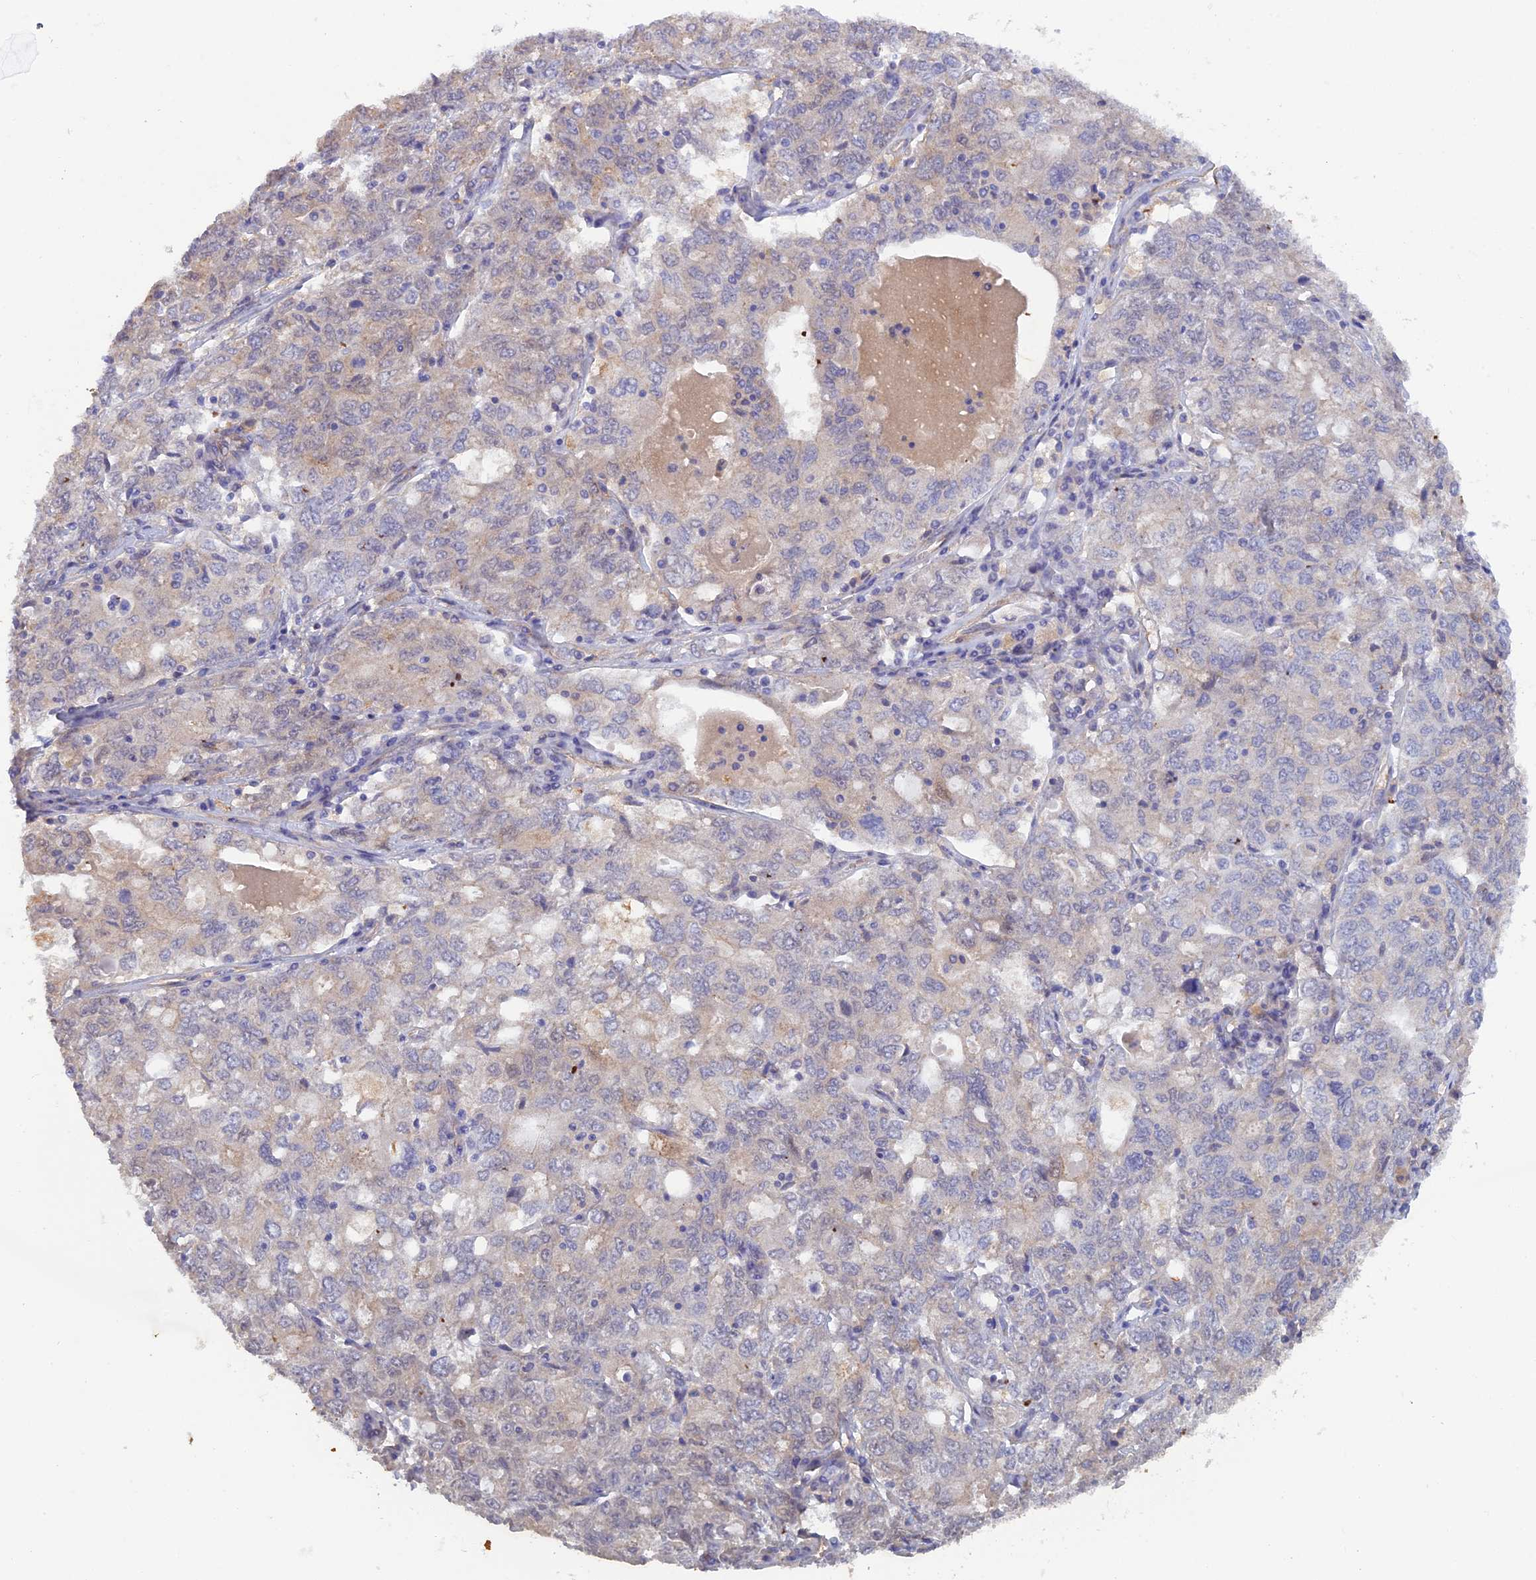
{"staining": {"intensity": "weak", "quantity": "<25%", "location": "cytoplasmic/membranous"}, "tissue": "ovarian cancer", "cell_type": "Tumor cells", "image_type": "cancer", "snomed": [{"axis": "morphology", "description": "Carcinoma, endometroid"}, {"axis": "topography", "description": "Ovary"}], "caption": "A micrograph of human ovarian endometroid carcinoma is negative for staining in tumor cells. (Stains: DAB (3,3'-diaminobenzidine) immunohistochemistry with hematoxylin counter stain, Microscopy: brightfield microscopy at high magnification).", "gene": "FZR1", "patient": {"sex": "female", "age": 62}}